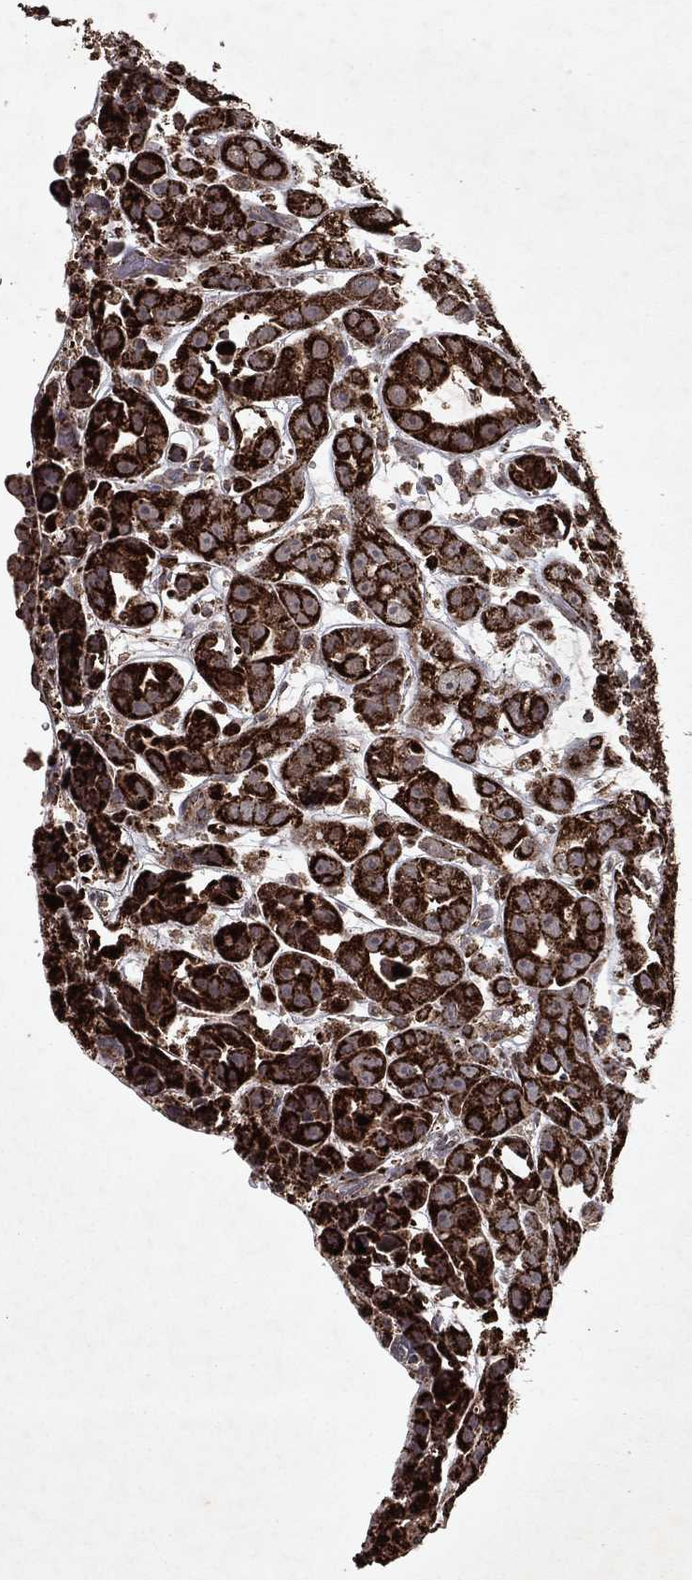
{"staining": {"intensity": "strong", "quantity": ">75%", "location": "cytoplasmic/membranous"}, "tissue": "urothelial cancer", "cell_type": "Tumor cells", "image_type": "cancer", "snomed": [{"axis": "morphology", "description": "Urothelial carcinoma, High grade"}, {"axis": "topography", "description": "Urinary bladder"}], "caption": "IHC (DAB (3,3'-diaminobenzidine)) staining of human urothelial cancer demonstrates strong cytoplasmic/membranous protein positivity in approximately >75% of tumor cells.", "gene": "PYROXD2", "patient": {"sex": "female", "age": 41}}